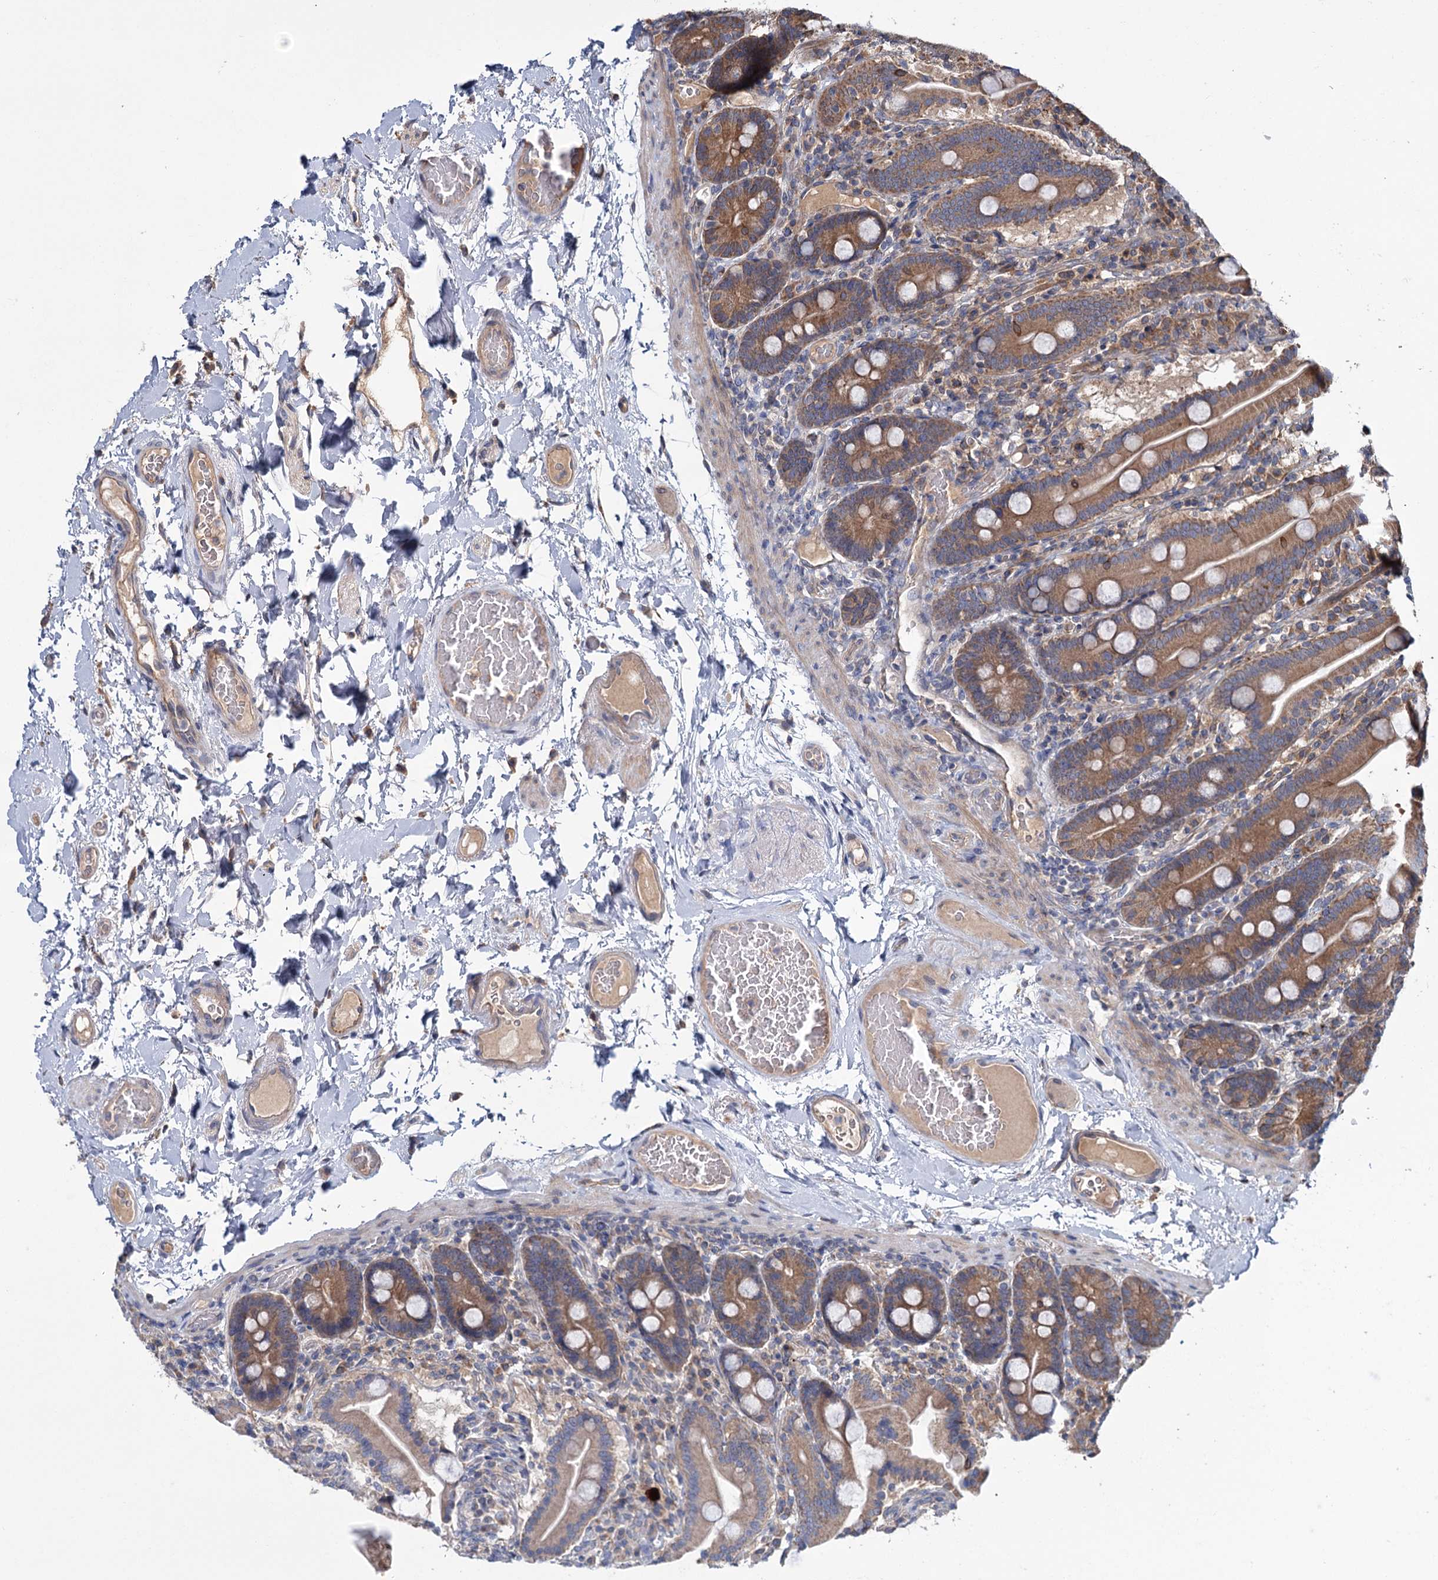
{"staining": {"intensity": "moderate", "quantity": ">75%", "location": "cytoplasmic/membranous"}, "tissue": "duodenum", "cell_type": "Glandular cells", "image_type": "normal", "snomed": [{"axis": "morphology", "description": "Normal tissue, NOS"}, {"axis": "topography", "description": "Duodenum"}], "caption": "Unremarkable duodenum shows moderate cytoplasmic/membranous positivity in approximately >75% of glandular cells.", "gene": "MTRR", "patient": {"sex": "male", "age": 55}}